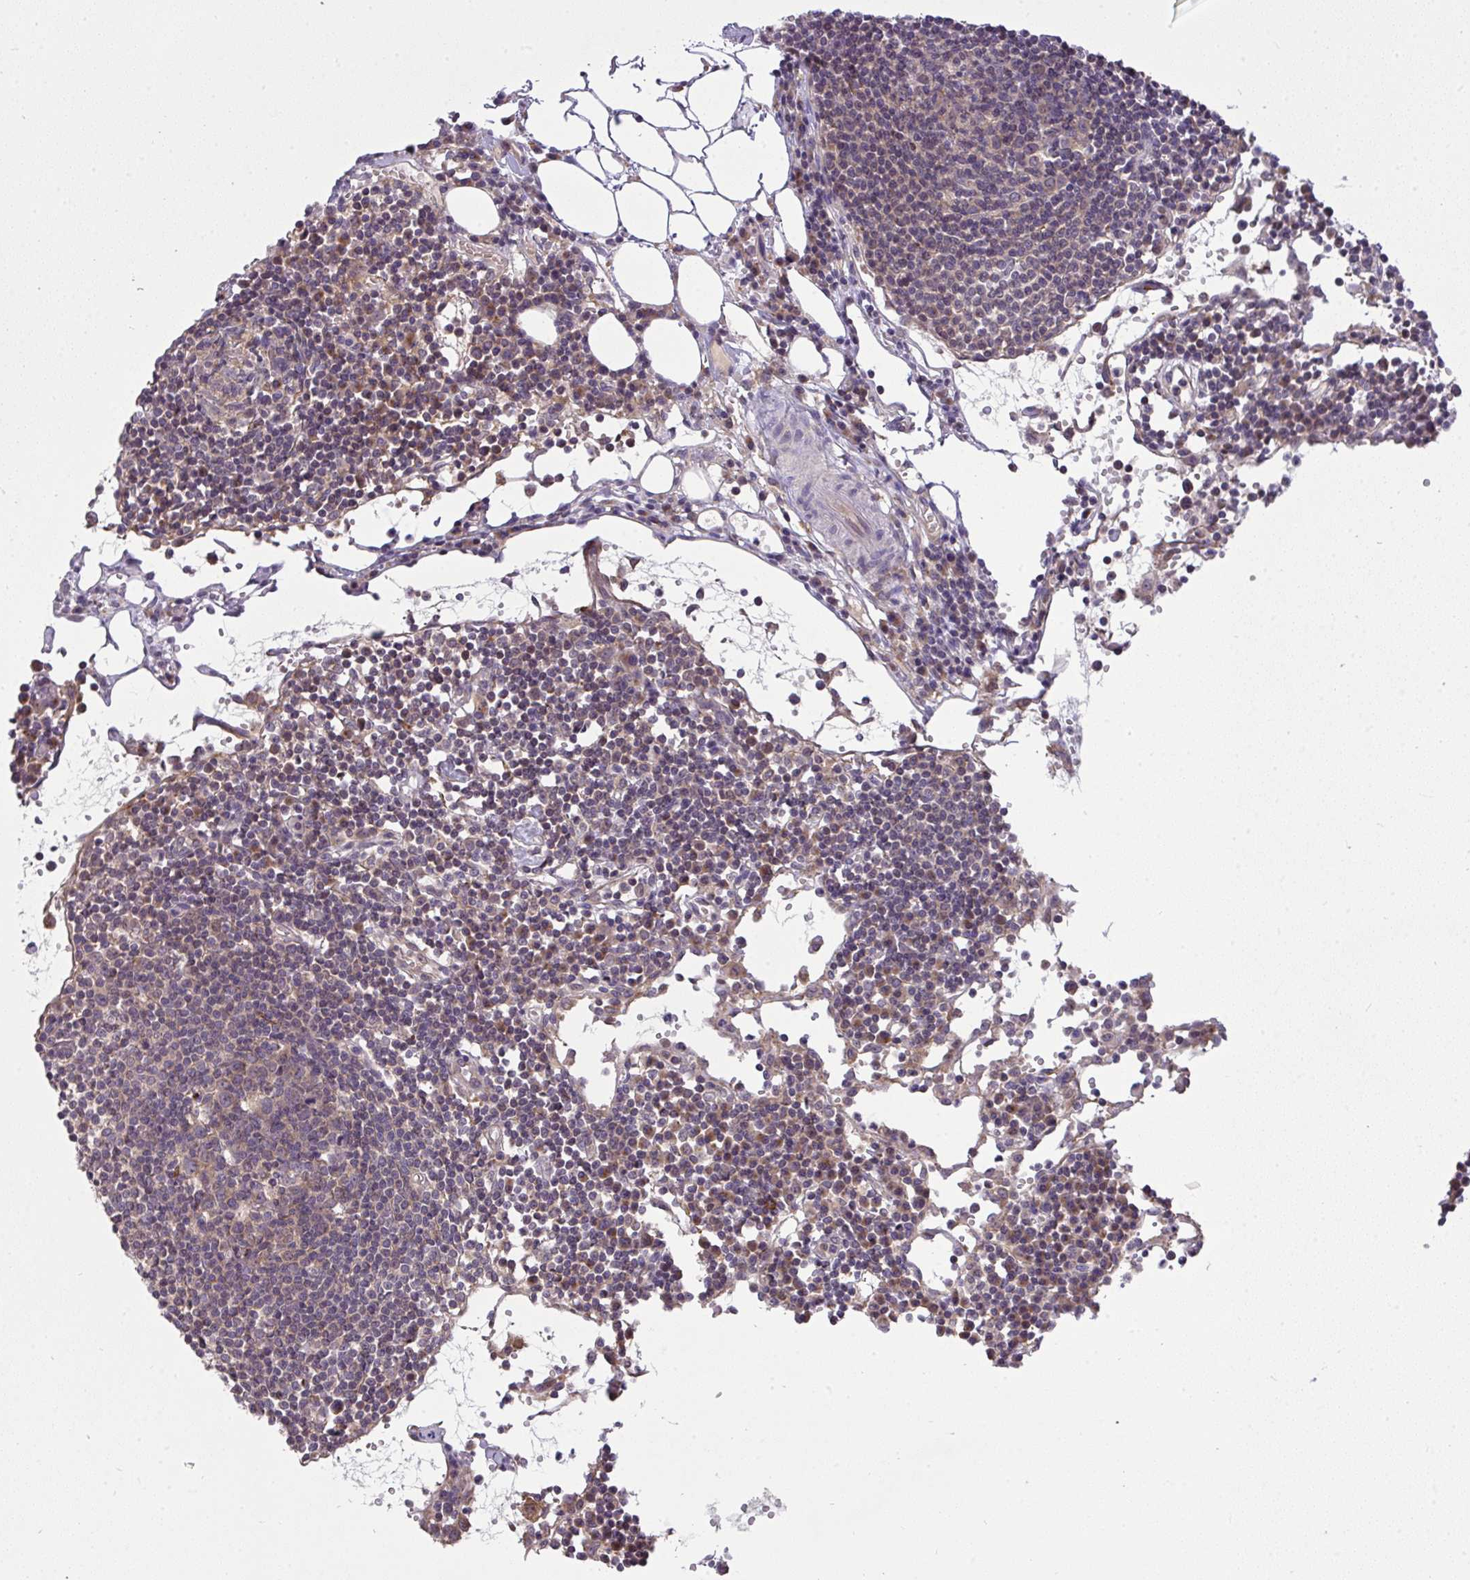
{"staining": {"intensity": "weak", "quantity": "<25%", "location": "cytoplasmic/membranous"}, "tissue": "lymph node", "cell_type": "Germinal center cells", "image_type": "normal", "snomed": [{"axis": "morphology", "description": "Normal tissue, NOS"}, {"axis": "topography", "description": "Lymph node"}], "caption": "Immunohistochemical staining of normal lymph node displays no significant expression in germinal center cells. (Brightfield microscopy of DAB IHC at high magnification).", "gene": "SLC9A6", "patient": {"sex": "female", "age": 78}}